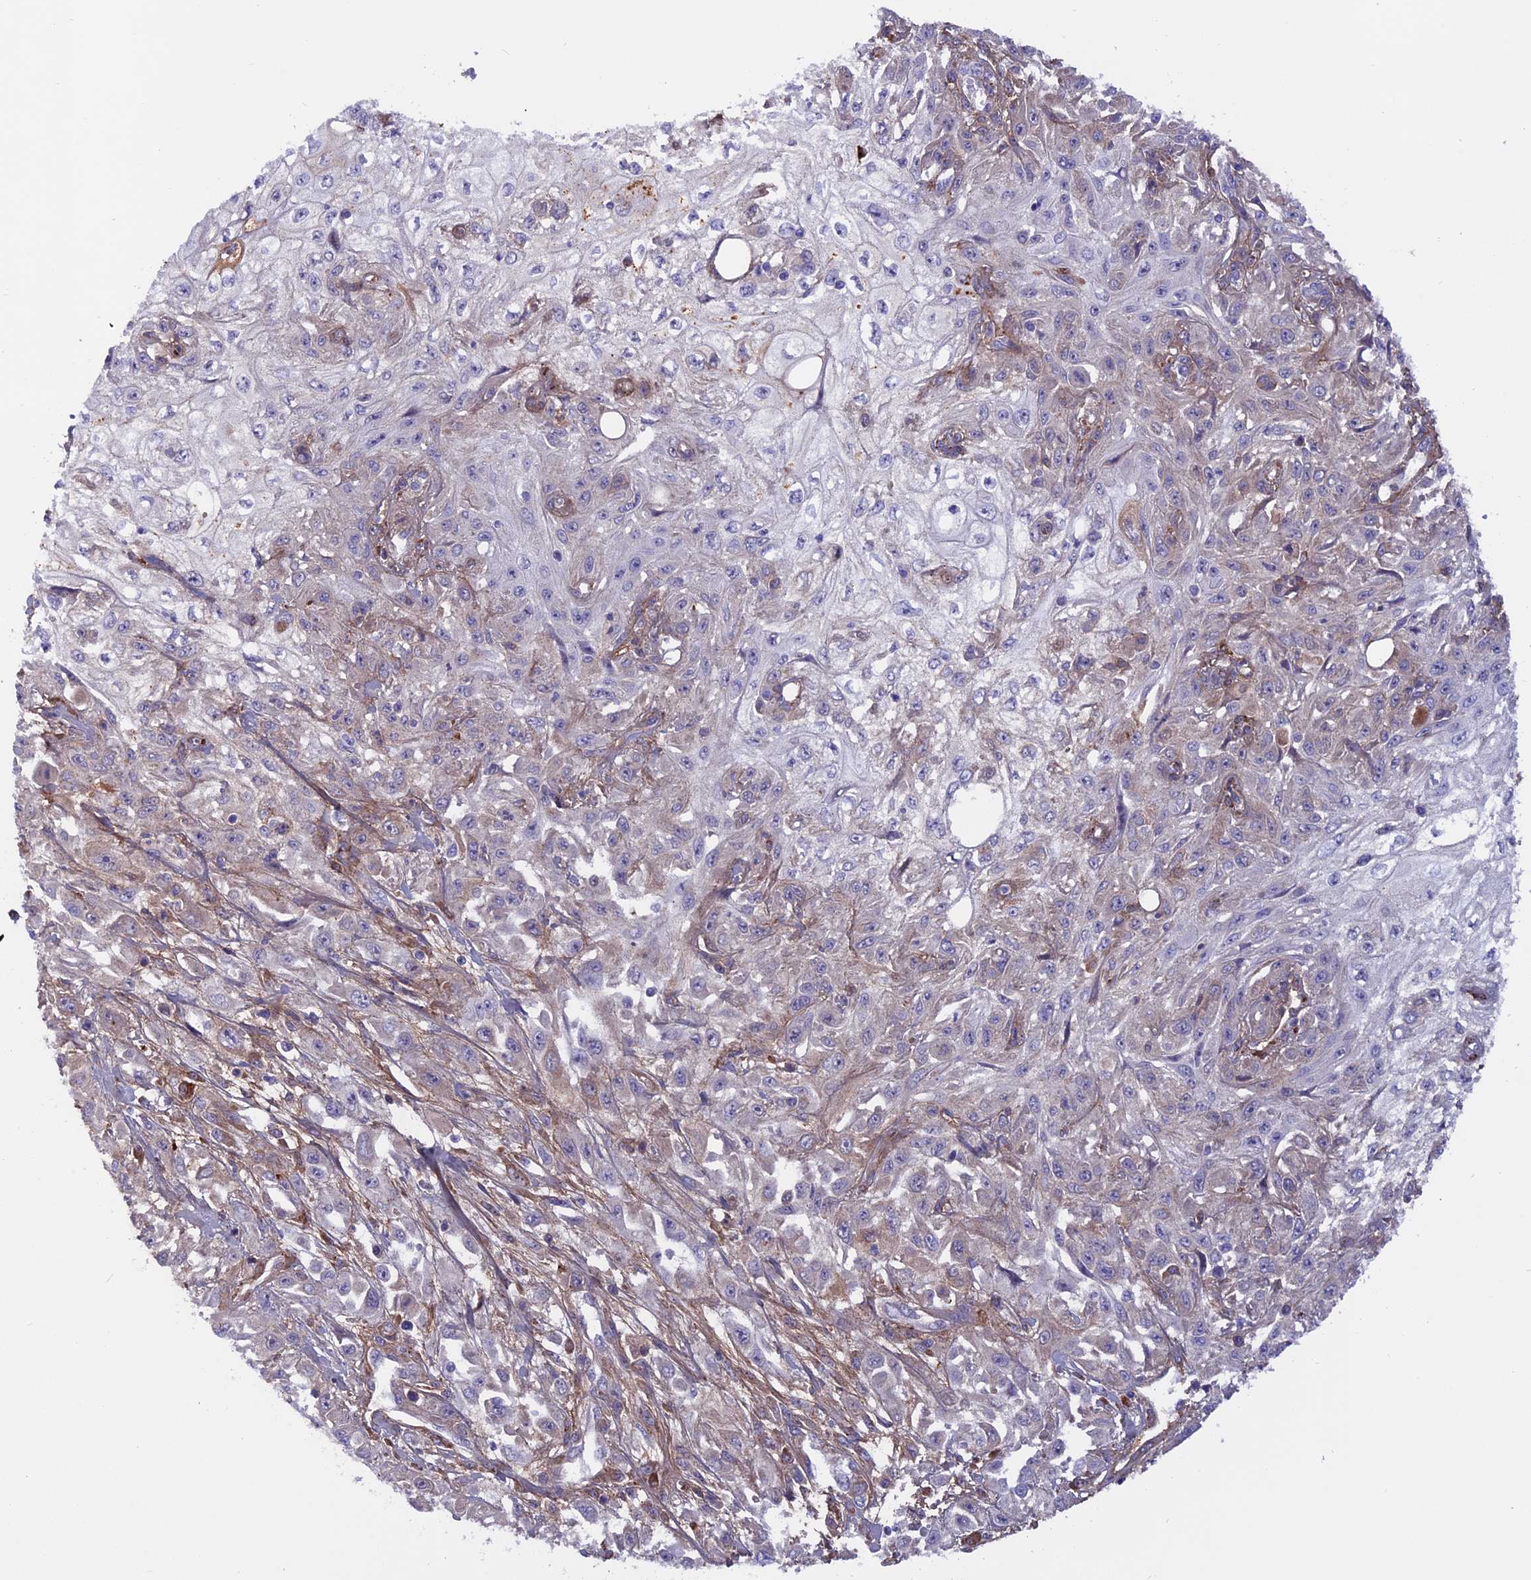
{"staining": {"intensity": "negative", "quantity": "none", "location": "none"}, "tissue": "skin cancer", "cell_type": "Tumor cells", "image_type": "cancer", "snomed": [{"axis": "morphology", "description": "Squamous cell carcinoma, NOS"}, {"axis": "morphology", "description": "Squamous cell carcinoma, metastatic, NOS"}, {"axis": "topography", "description": "Skin"}, {"axis": "topography", "description": "Lymph node"}], "caption": "The immunohistochemistry photomicrograph has no significant staining in tumor cells of squamous cell carcinoma (skin) tissue.", "gene": "COL4A3", "patient": {"sex": "male", "age": 75}}